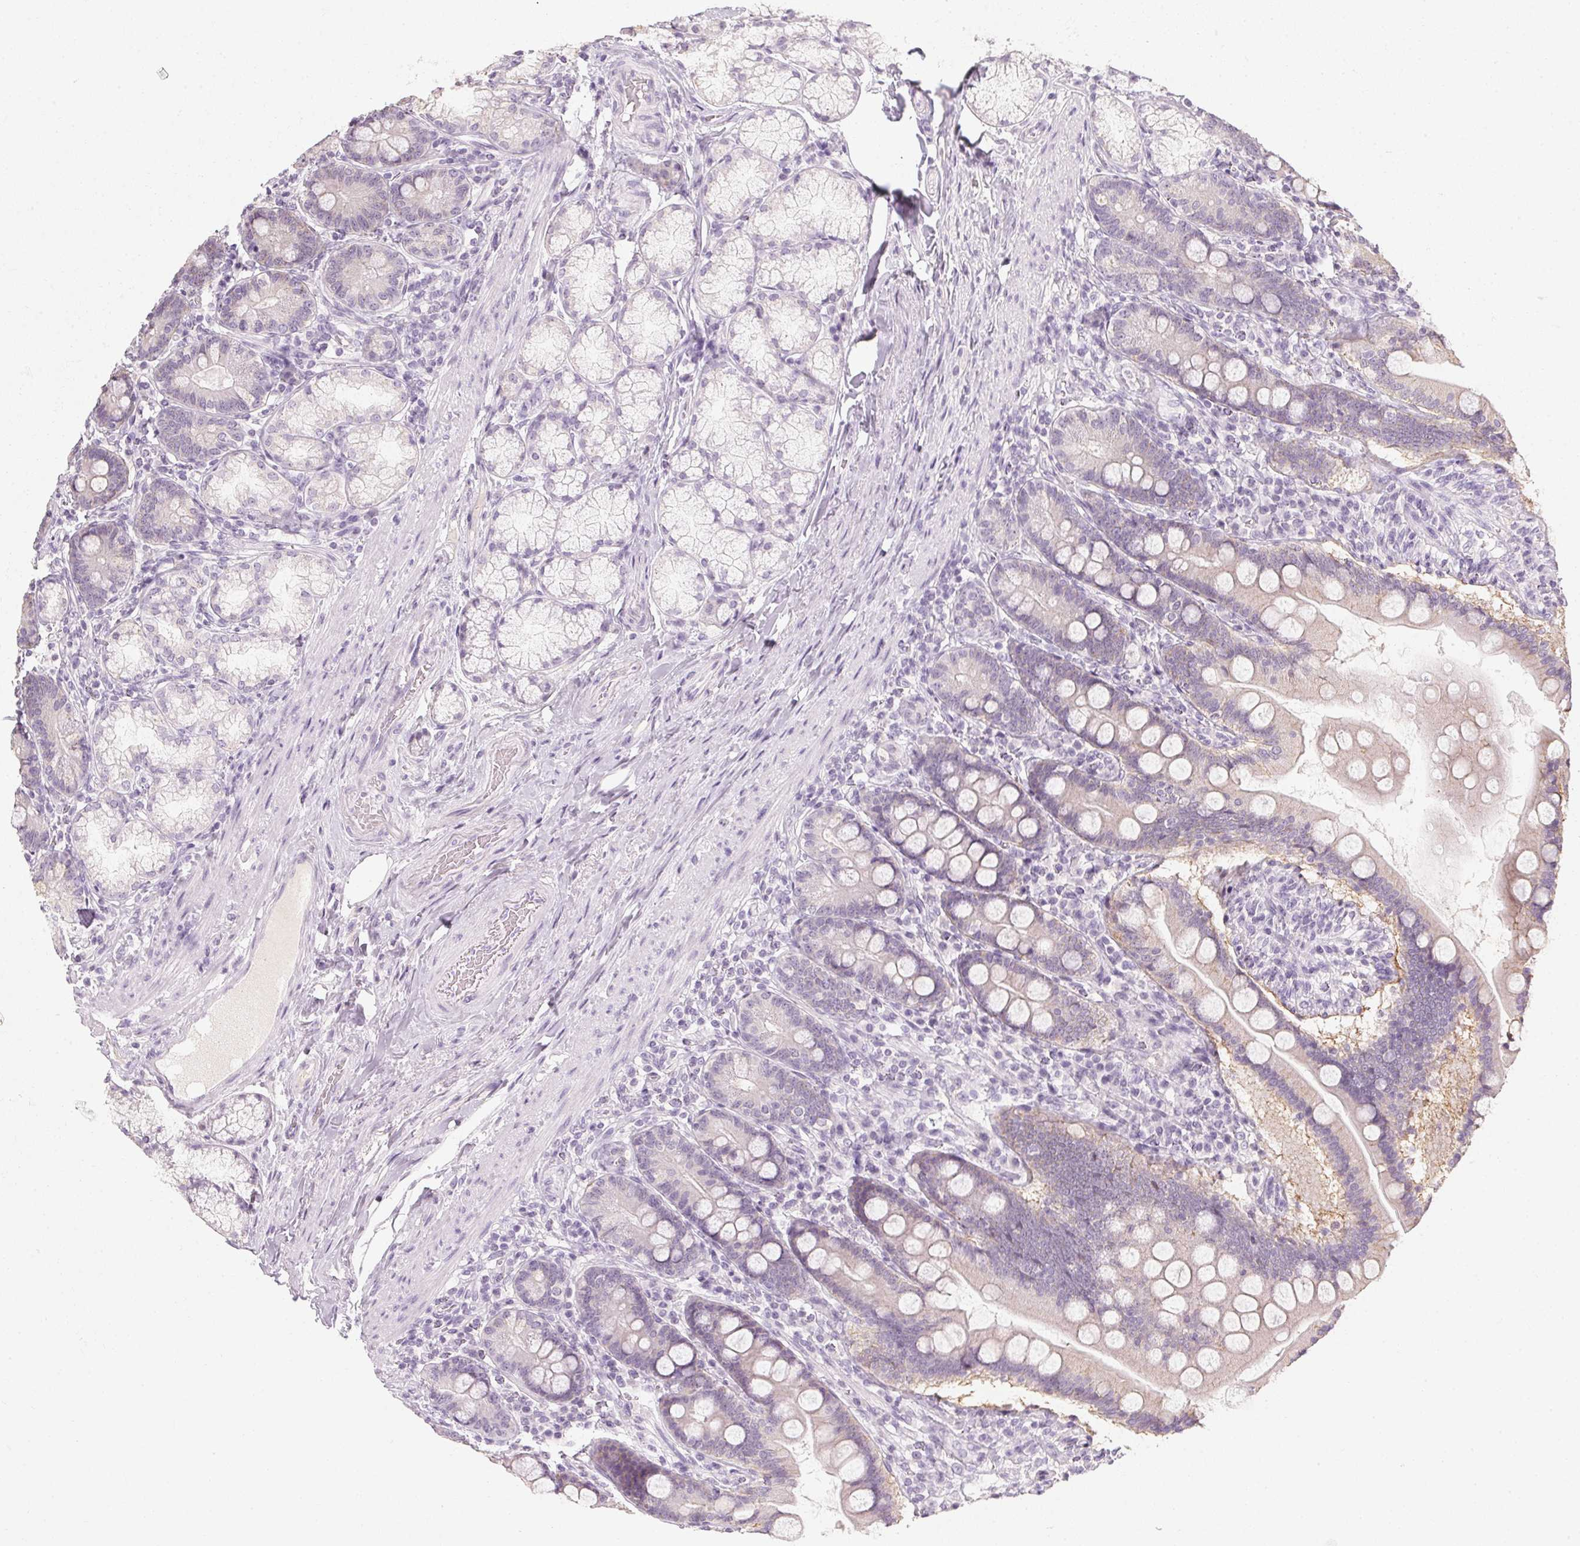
{"staining": {"intensity": "negative", "quantity": "none", "location": "none"}, "tissue": "duodenum", "cell_type": "Glandular cells", "image_type": "normal", "snomed": [{"axis": "morphology", "description": "Normal tissue, NOS"}, {"axis": "topography", "description": "Duodenum"}], "caption": "The micrograph exhibits no staining of glandular cells in unremarkable duodenum. (DAB immunohistochemistry (IHC), high magnification).", "gene": "TMEM72", "patient": {"sex": "female", "age": 67}}